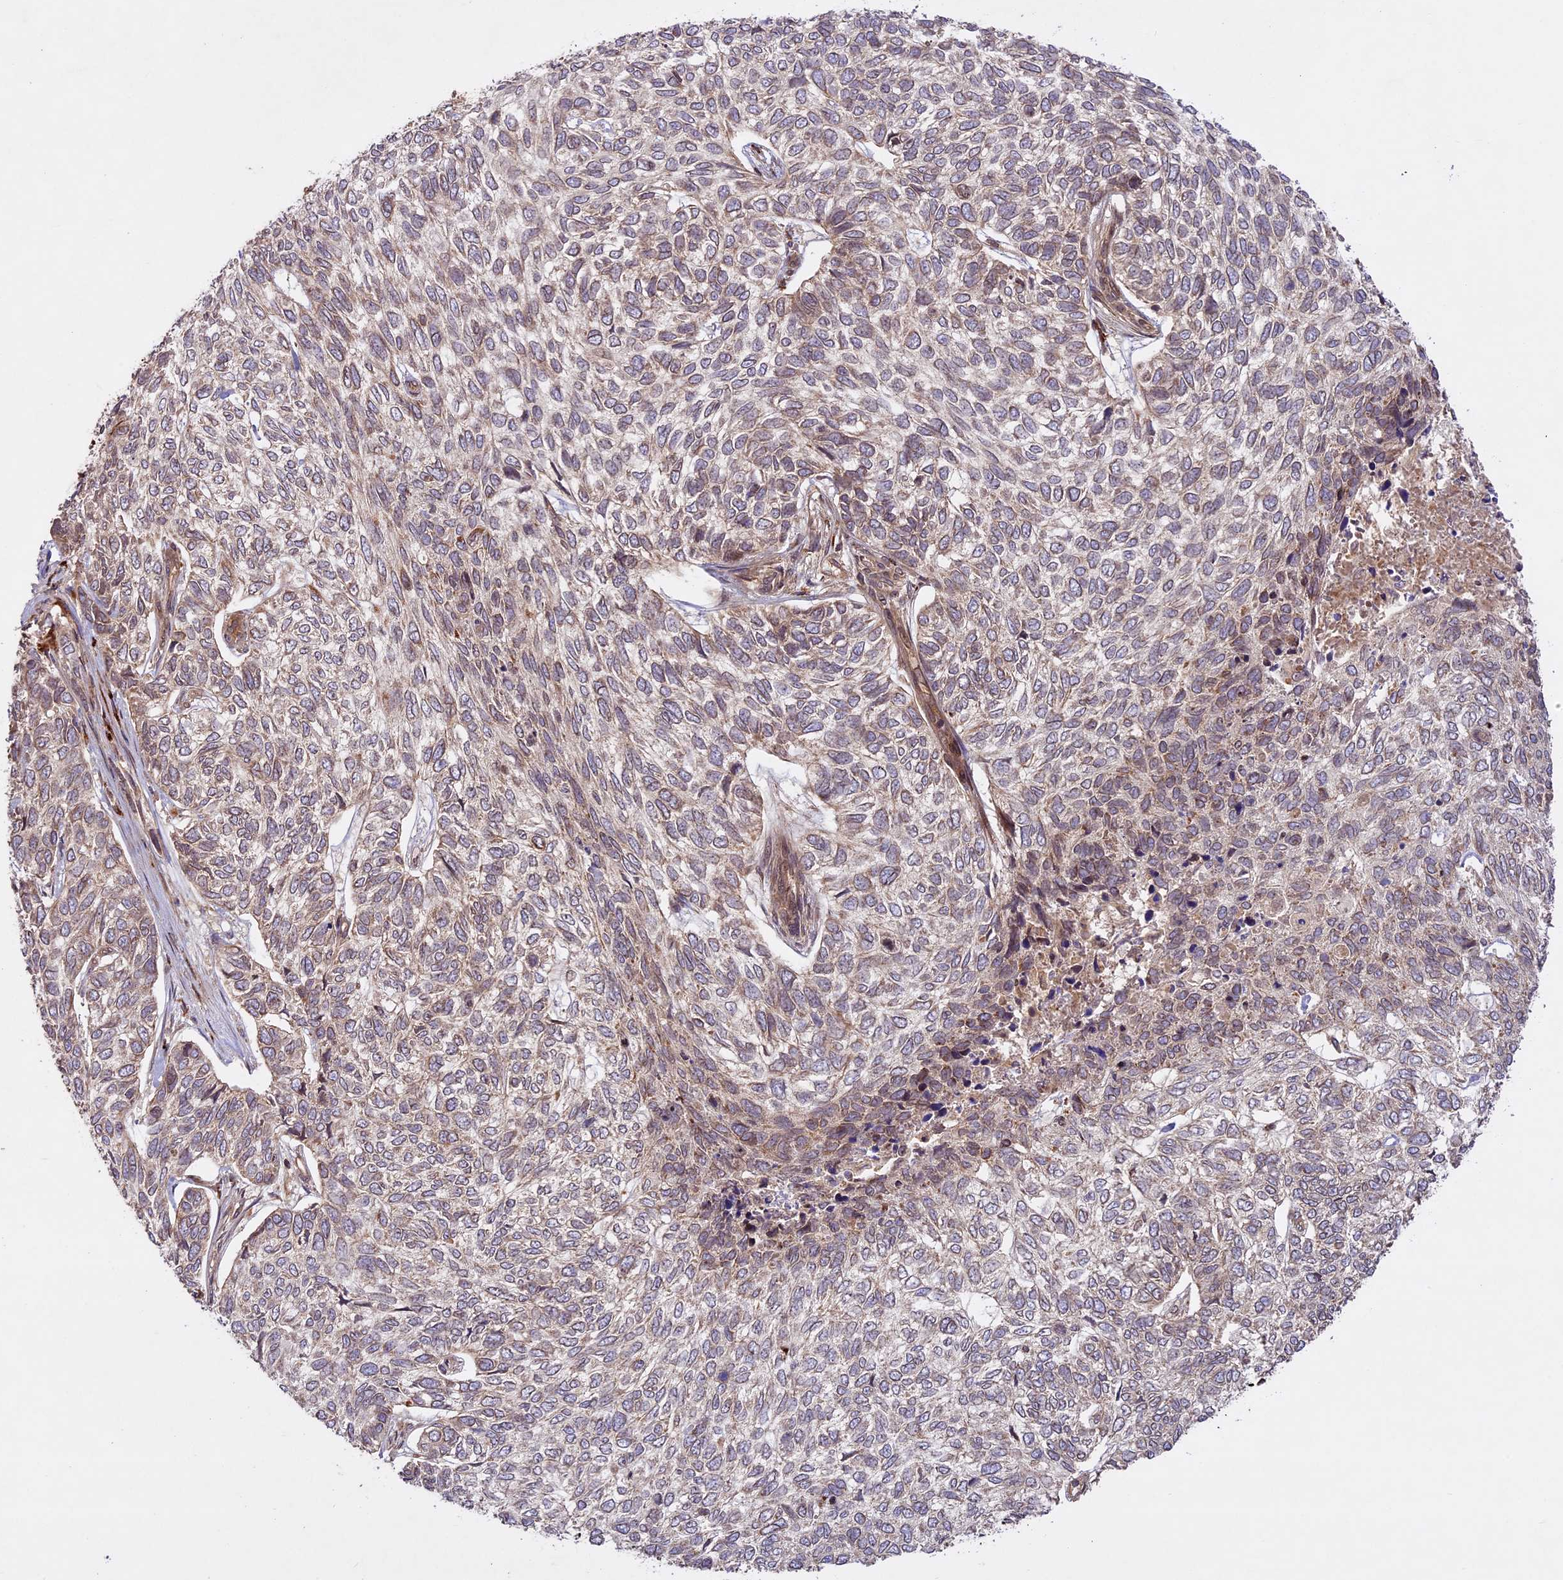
{"staining": {"intensity": "weak", "quantity": "<25%", "location": "cytoplasmic/membranous,nuclear"}, "tissue": "skin cancer", "cell_type": "Tumor cells", "image_type": "cancer", "snomed": [{"axis": "morphology", "description": "Basal cell carcinoma"}, {"axis": "topography", "description": "Skin"}], "caption": "The immunohistochemistry (IHC) histopathology image has no significant positivity in tumor cells of skin basal cell carcinoma tissue.", "gene": "DGKH", "patient": {"sex": "female", "age": 65}}